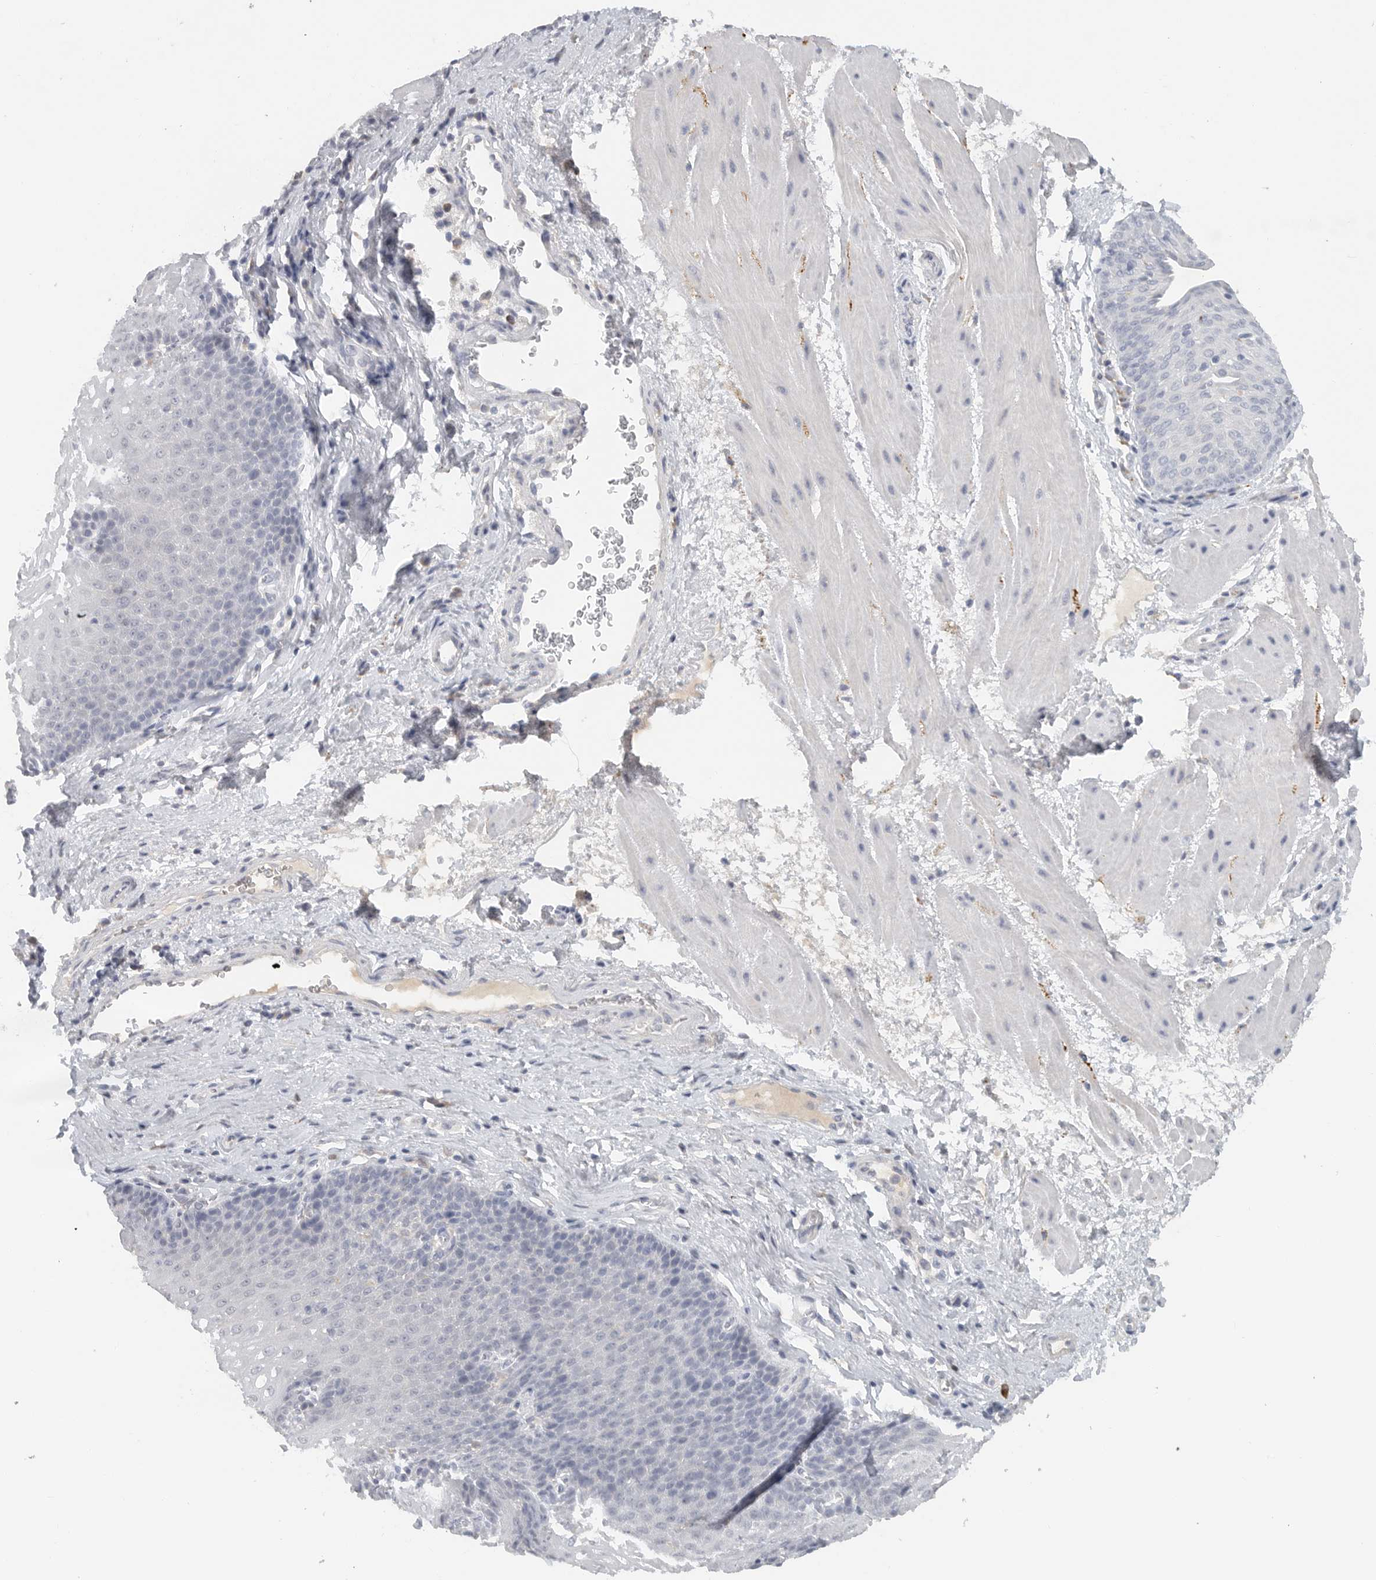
{"staining": {"intensity": "negative", "quantity": "none", "location": "none"}, "tissue": "esophagus", "cell_type": "Squamous epithelial cells", "image_type": "normal", "snomed": [{"axis": "morphology", "description": "Normal tissue, NOS"}, {"axis": "topography", "description": "Esophagus"}], "caption": "Benign esophagus was stained to show a protein in brown. There is no significant positivity in squamous epithelial cells. (DAB (3,3'-diaminobenzidine) immunohistochemistry (IHC), high magnification).", "gene": "PAM", "patient": {"sex": "male", "age": 48}}